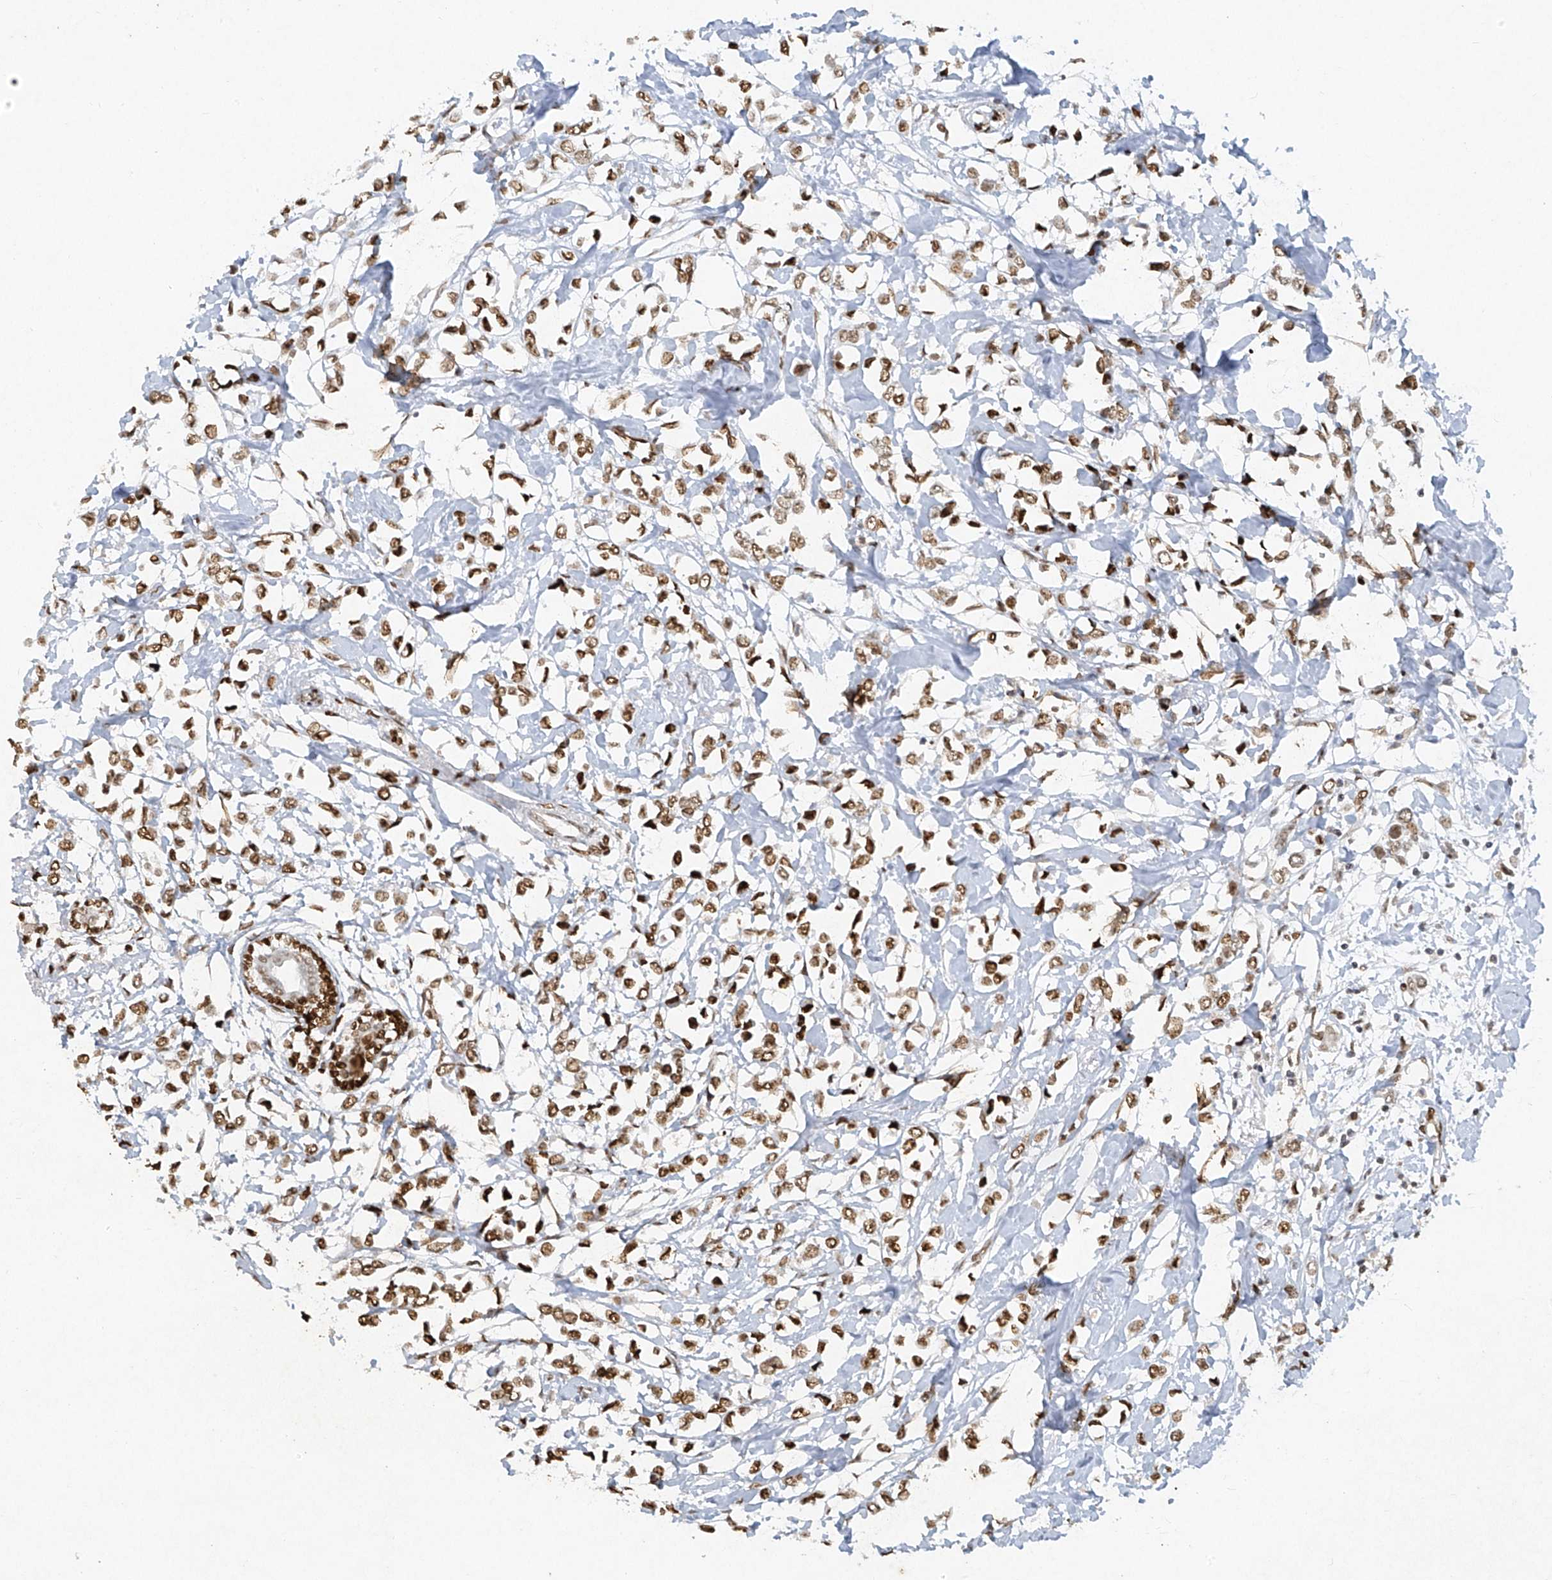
{"staining": {"intensity": "moderate", "quantity": ">75%", "location": "nuclear"}, "tissue": "breast cancer", "cell_type": "Tumor cells", "image_type": "cancer", "snomed": [{"axis": "morphology", "description": "Lobular carcinoma"}, {"axis": "topography", "description": "Breast"}], "caption": "IHC photomicrograph of human lobular carcinoma (breast) stained for a protein (brown), which exhibits medium levels of moderate nuclear expression in approximately >75% of tumor cells.", "gene": "ATRIP", "patient": {"sex": "female", "age": 51}}